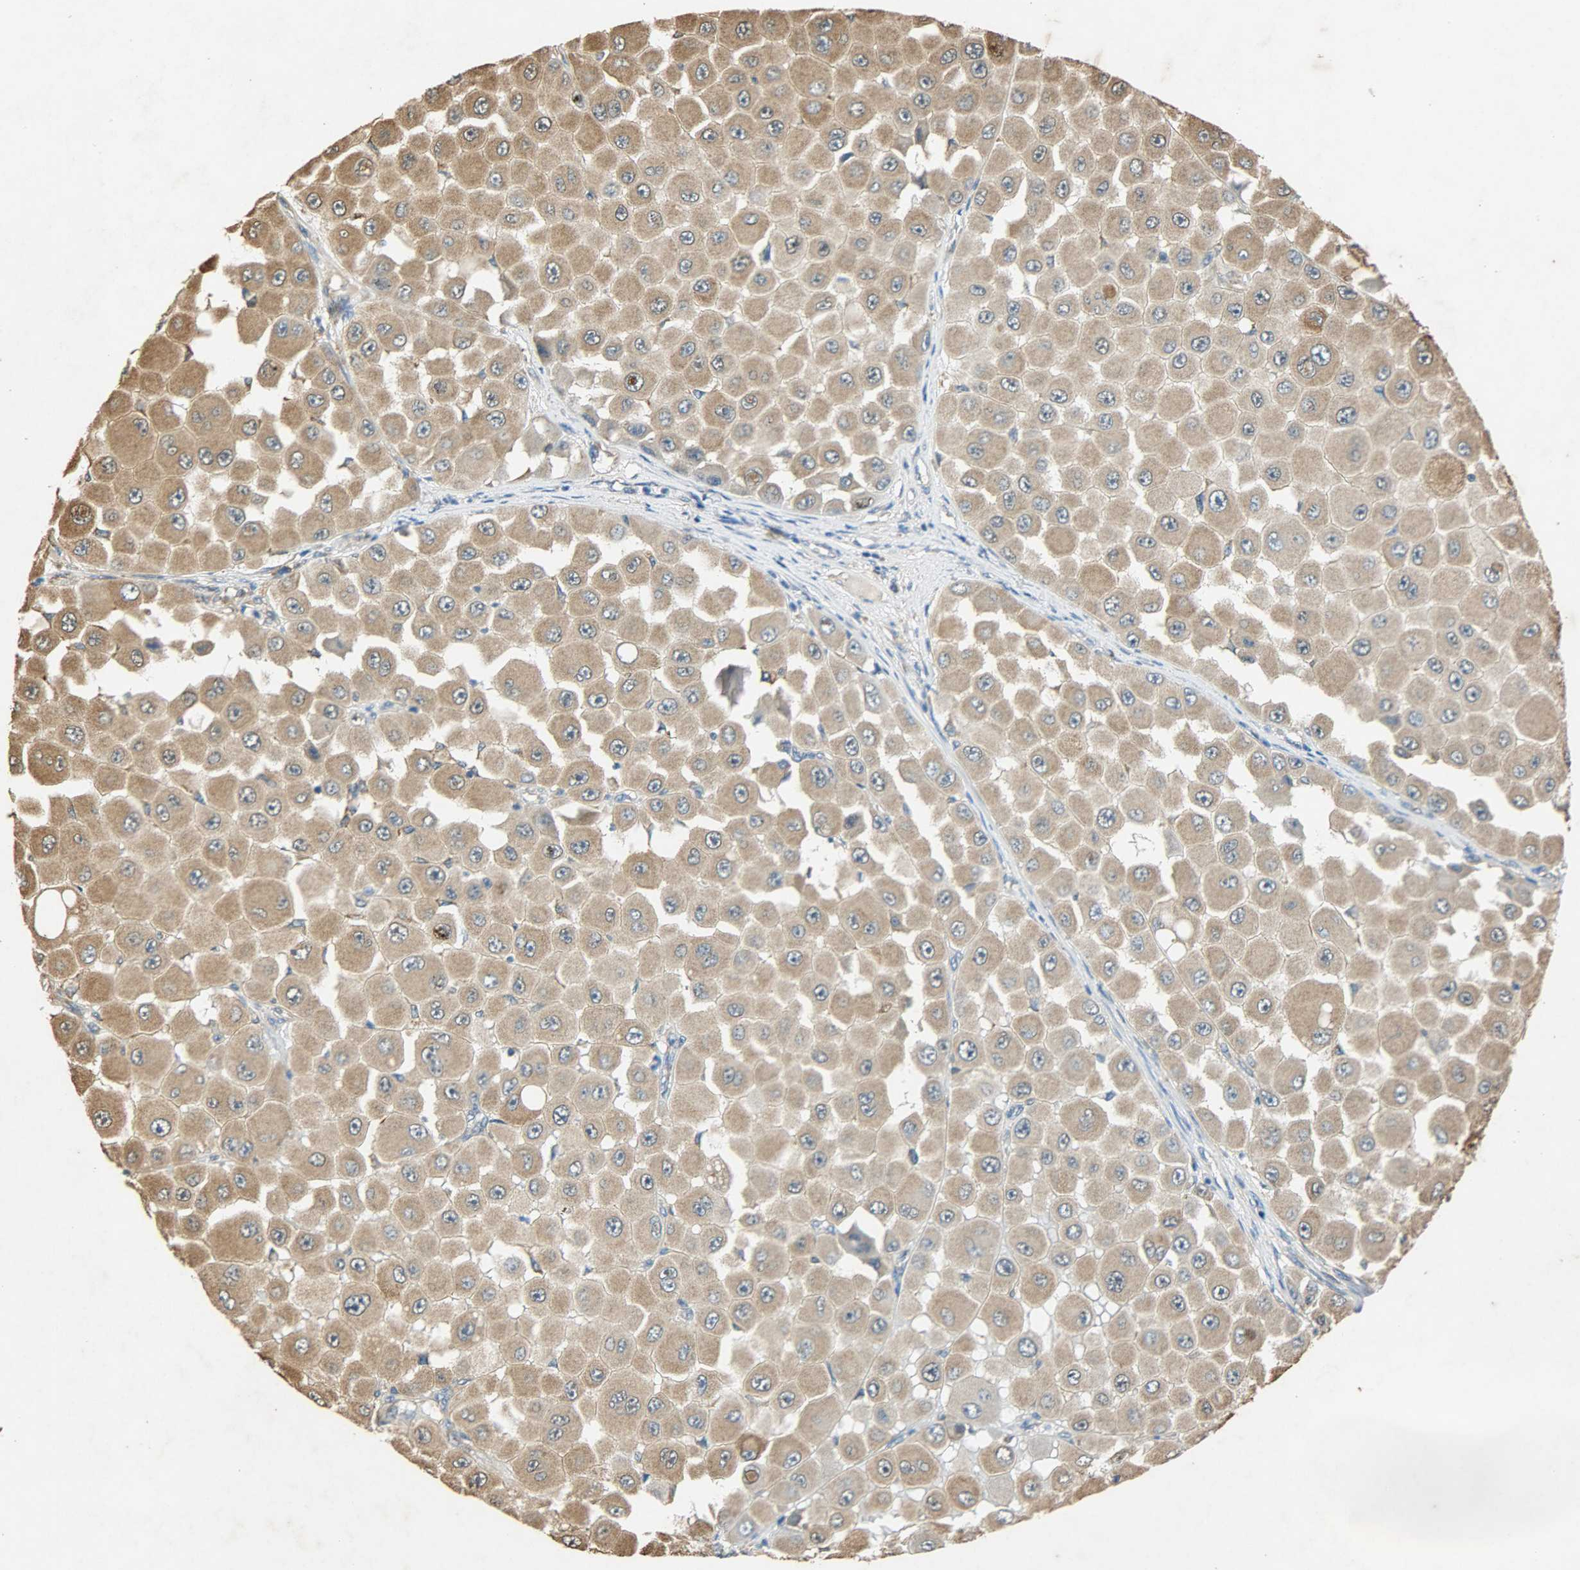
{"staining": {"intensity": "moderate", "quantity": ">75%", "location": "cytoplasmic/membranous"}, "tissue": "melanoma", "cell_type": "Tumor cells", "image_type": "cancer", "snomed": [{"axis": "morphology", "description": "Malignant melanoma, NOS"}, {"axis": "topography", "description": "Skin"}], "caption": "Moderate cytoplasmic/membranous protein positivity is seen in about >75% of tumor cells in malignant melanoma. The protein is shown in brown color, while the nuclei are stained blue.", "gene": "HSPA5", "patient": {"sex": "female", "age": 81}}